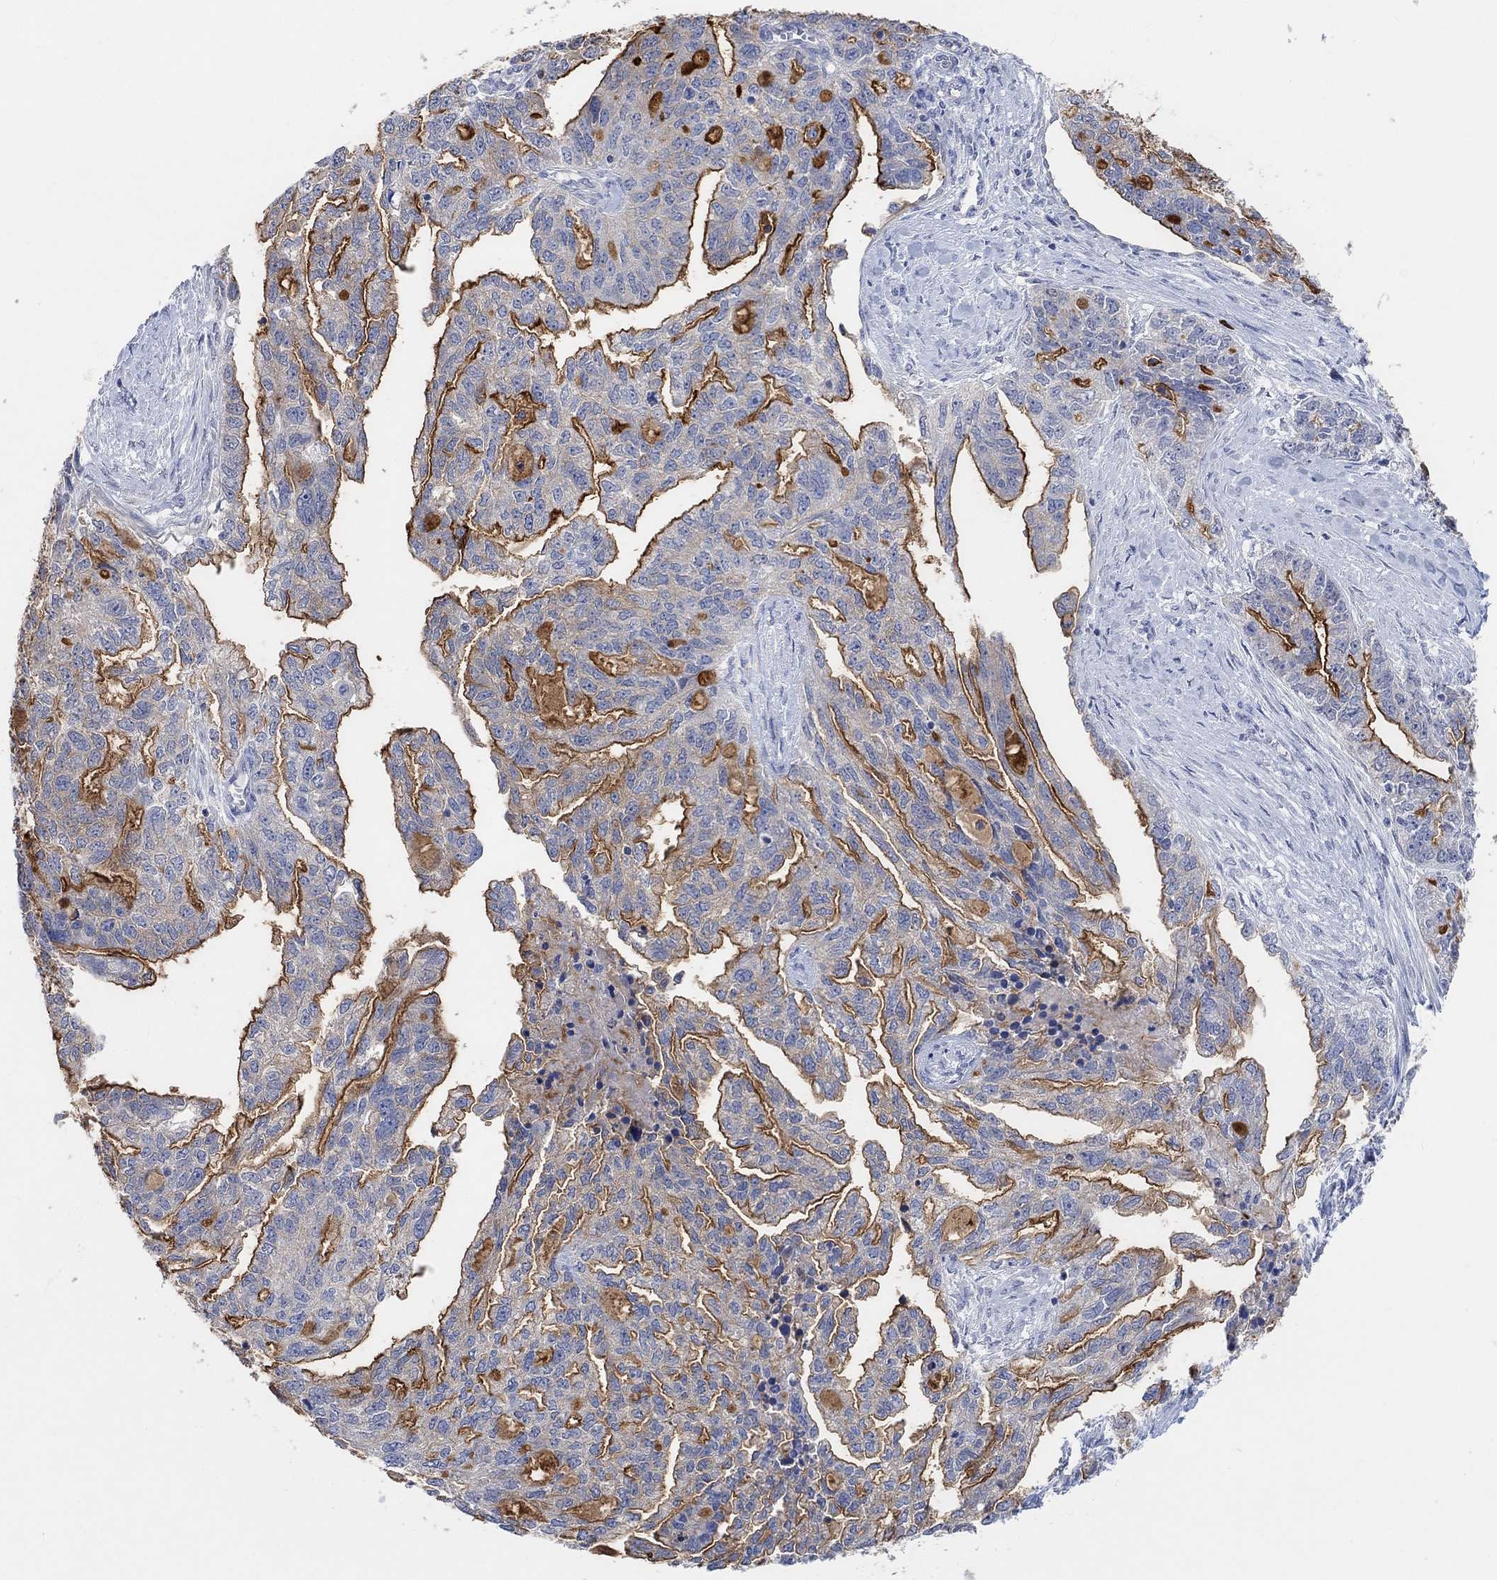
{"staining": {"intensity": "strong", "quantity": ">75%", "location": "cytoplasmic/membranous"}, "tissue": "ovarian cancer", "cell_type": "Tumor cells", "image_type": "cancer", "snomed": [{"axis": "morphology", "description": "Cystadenocarcinoma, serous, NOS"}, {"axis": "topography", "description": "Ovary"}], "caption": "High-magnification brightfield microscopy of serous cystadenocarcinoma (ovarian) stained with DAB (3,3'-diaminobenzidine) (brown) and counterstained with hematoxylin (blue). tumor cells exhibit strong cytoplasmic/membranous expression is seen in approximately>75% of cells.", "gene": "MUC1", "patient": {"sex": "female", "age": 51}}